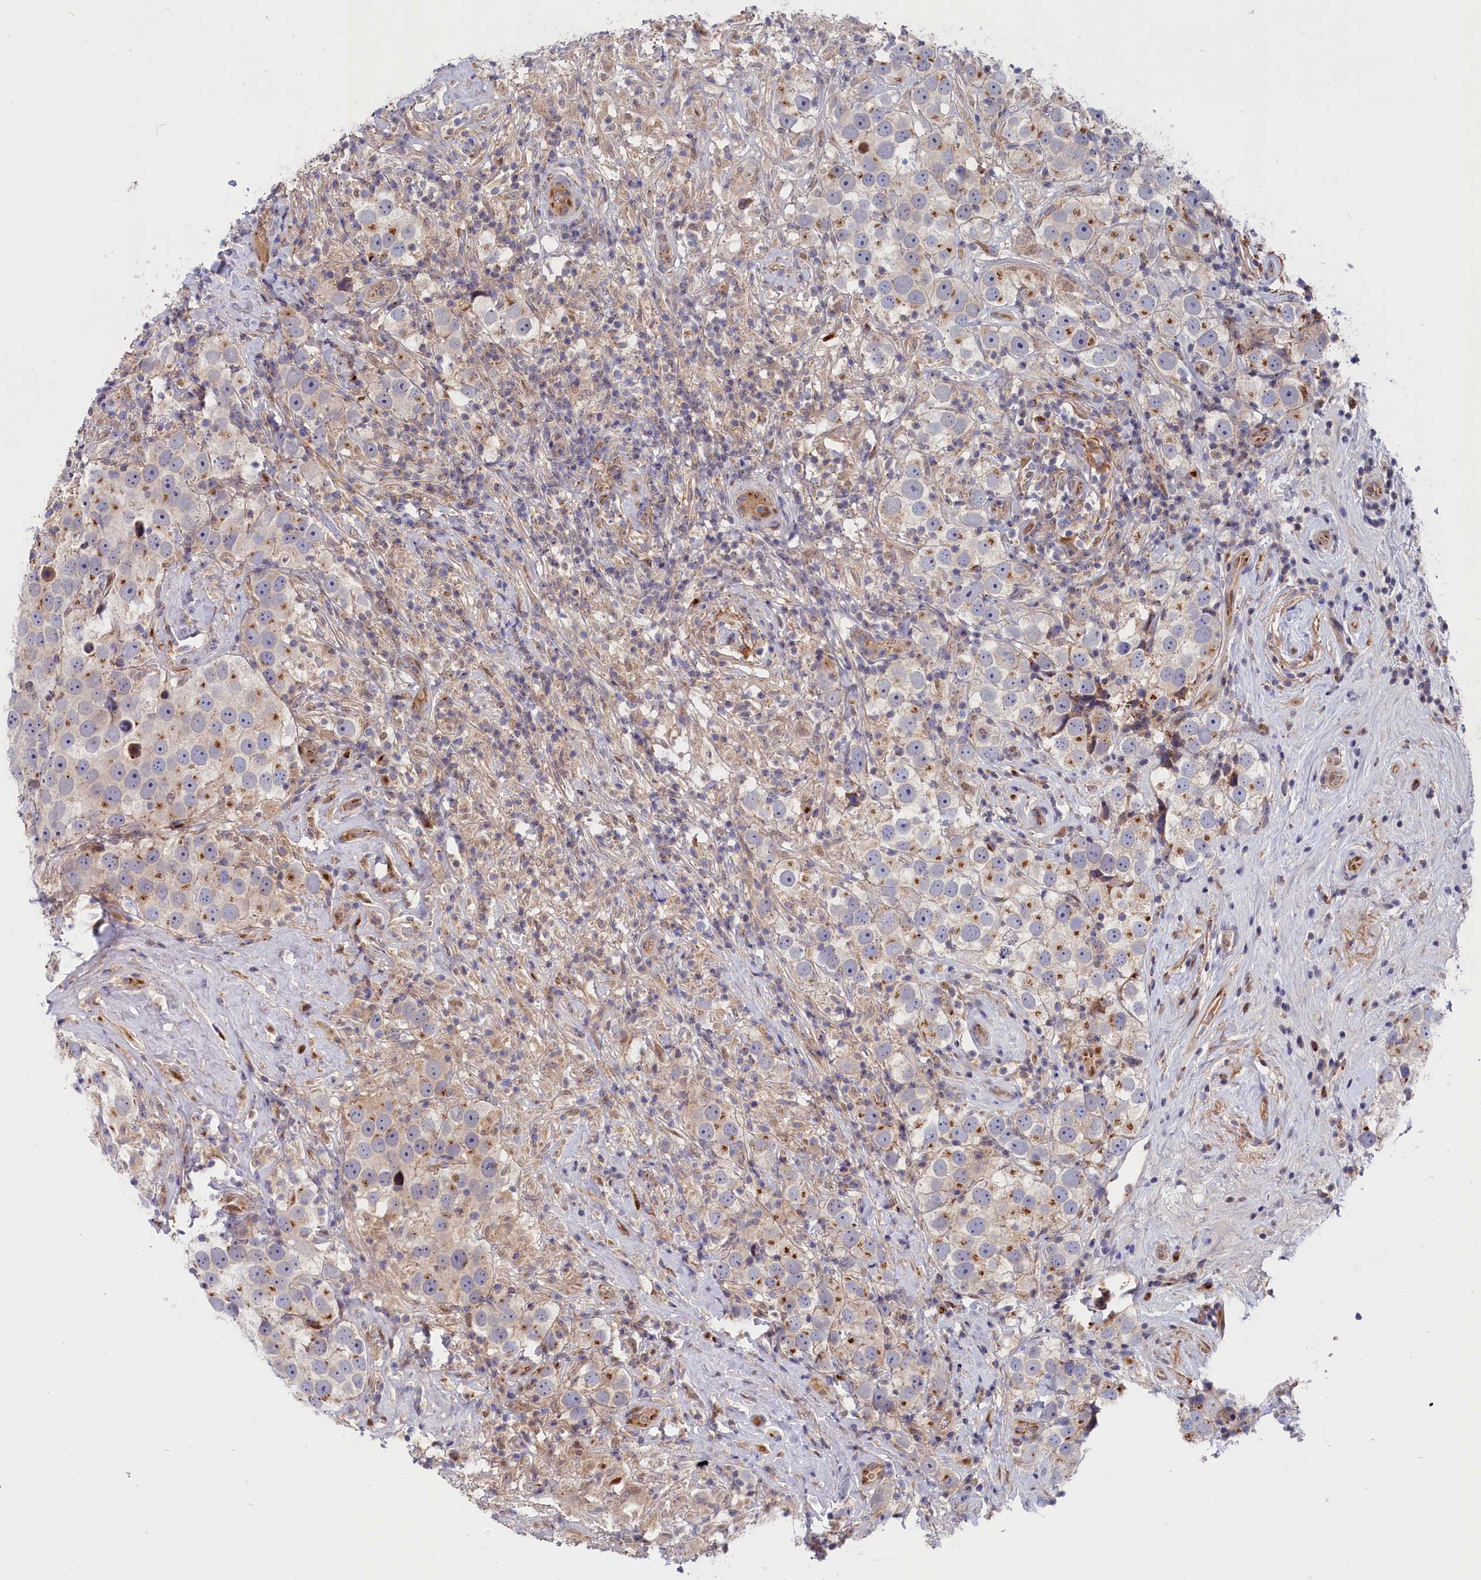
{"staining": {"intensity": "negative", "quantity": "none", "location": "none"}, "tissue": "testis cancer", "cell_type": "Tumor cells", "image_type": "cancer", "snomed": [{"axis": "morphology", "description": "Seminoma, NOS"}, {"axis": "topography", "description": "Testis"}], "caption": "Immunohistochemical staining of human testis cancer reveals no significant positivity in tumor cells.", "gene": "CHST12", "patient": {"sex": "male", "age": 49}}